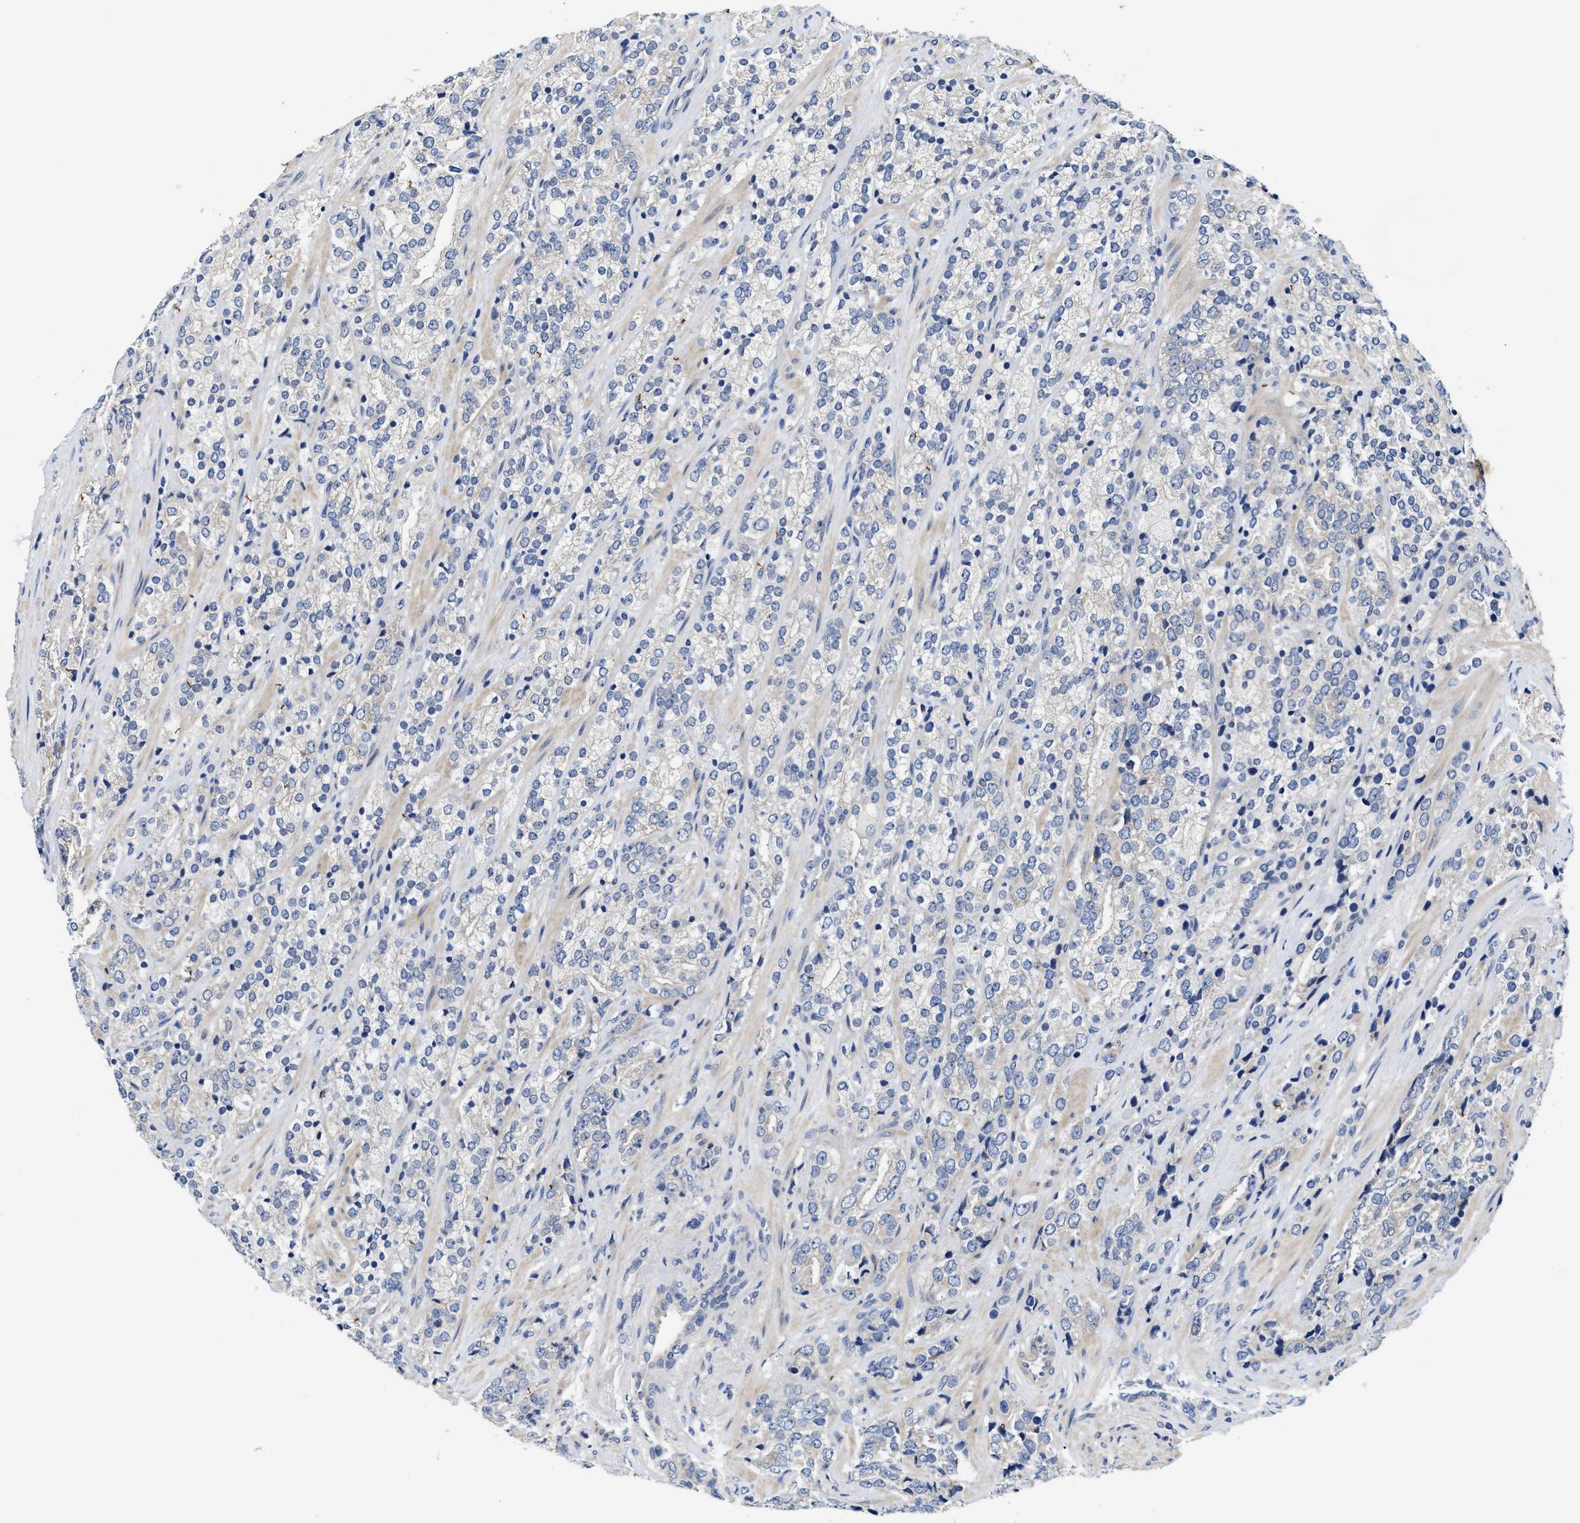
{"staining": {"intensity": "negative", "quantity": "none", "location": "none"}, "tissue": "prostate cancer", "cell_type": "Tumor cells", "image_type": "cancer", "snomed": [{"axis": "morphology", "description": "Adenocarcinoma, High grade"}, {"axis": "topography", "description": "Prostate"}], "caption": "High-grade adenocarcinoma (prostate) stained for a protein using IHC exhibits no staining tumor cells.", "gene": "EFNA4", "patient": {"sex": "male", "age": 71}}